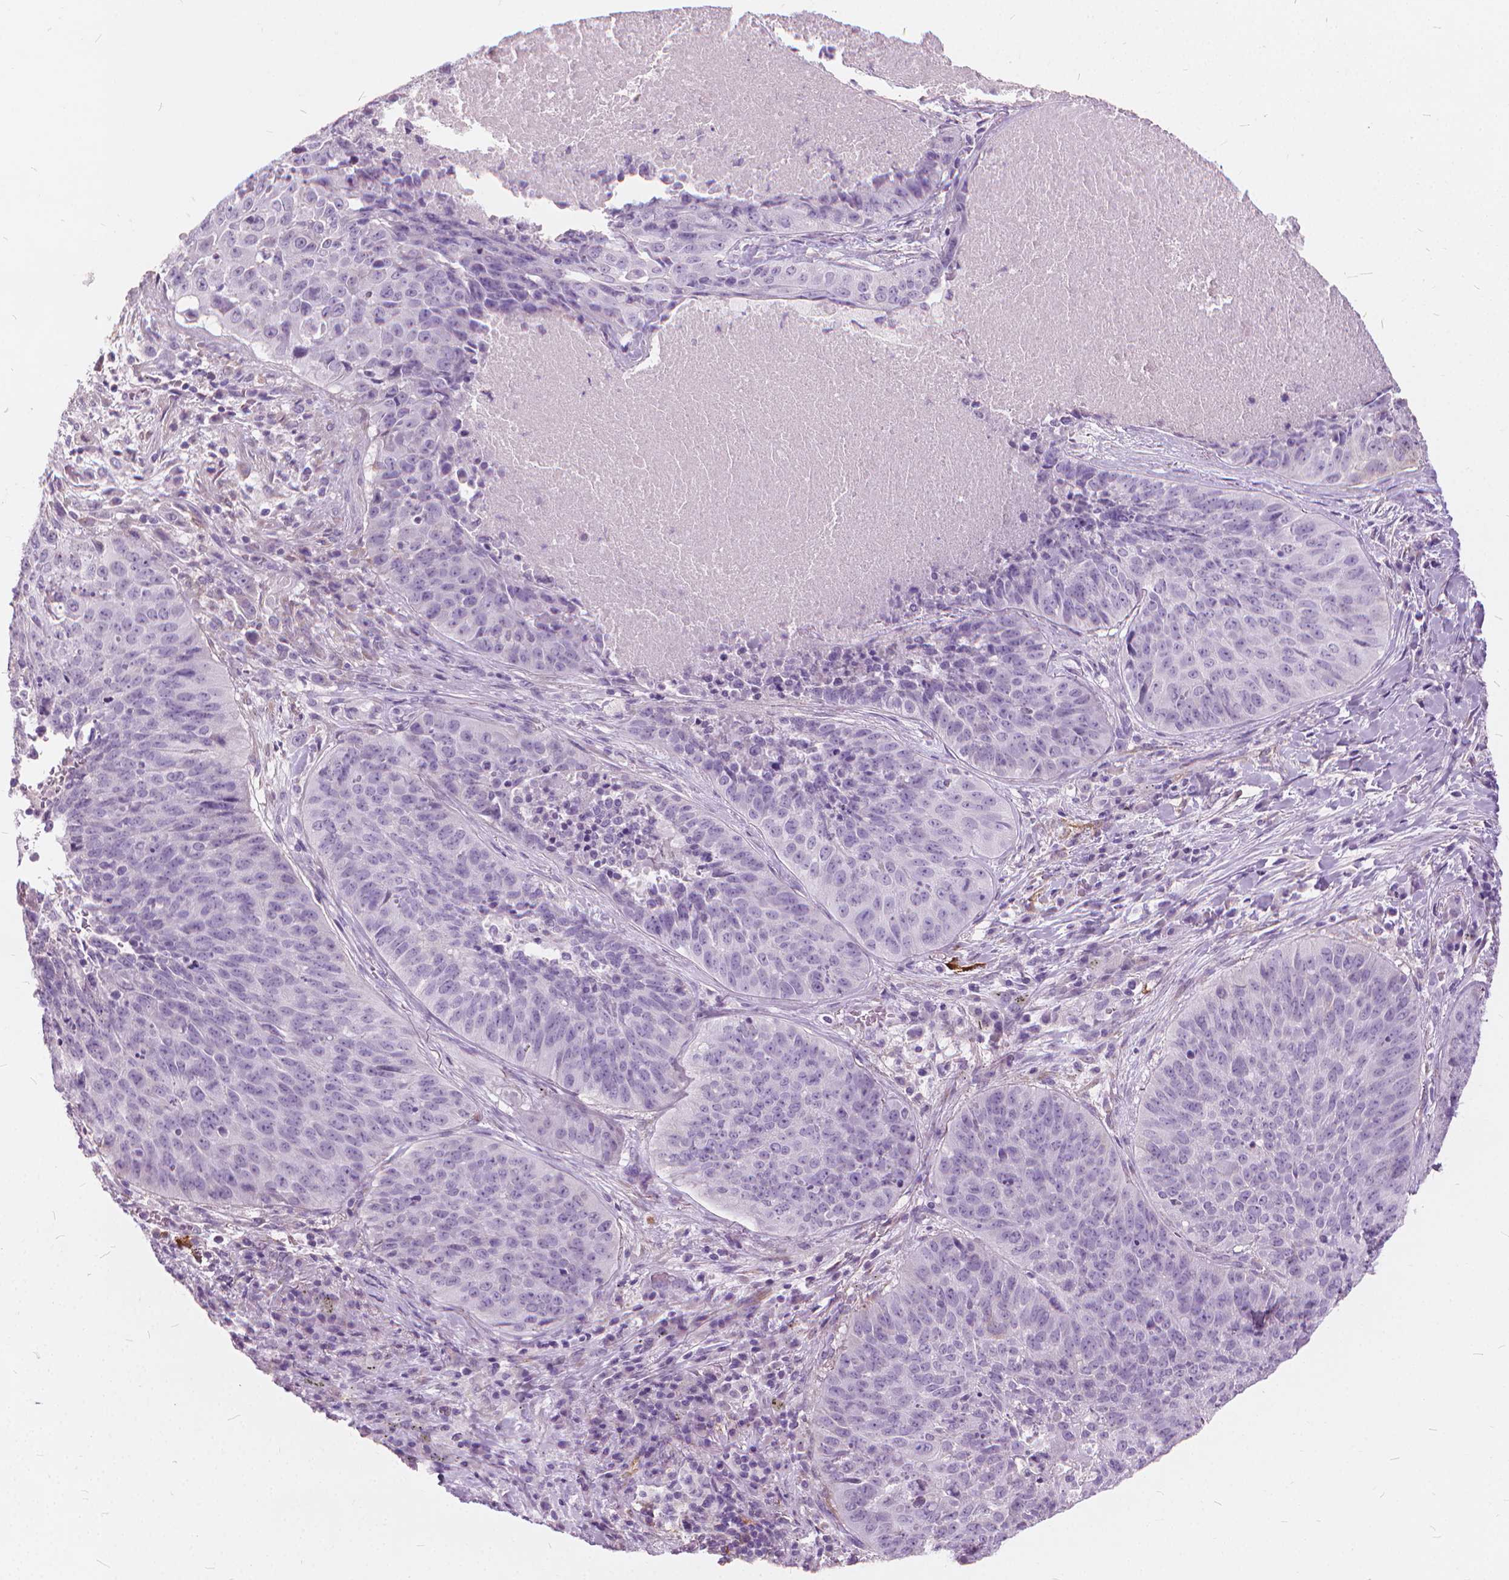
{"staining": {"intensity": "negative", "quantity": "none", "location": "none"}, "tissue": "lung cancer", "cell_type": "Tumor cells", "image_type": "cancer", "snomed": [{"axis": "morphology", "description": "Normal tissue, NOS"}, {"axis": "morphology", "description": "Squamous cell carcinoma, NOS"}, {"axis": "topography", "description": "Bronchus"}, {"axis": "topography", "description": "Lung"}], "caption": "The photomicrograph shows no significant positivity in tumor cells of lung squamous cell carcinoma. (DAB IHC, high magnification).", "gene": "DNM1", "patient": {"sex": "male", "age": 64}}